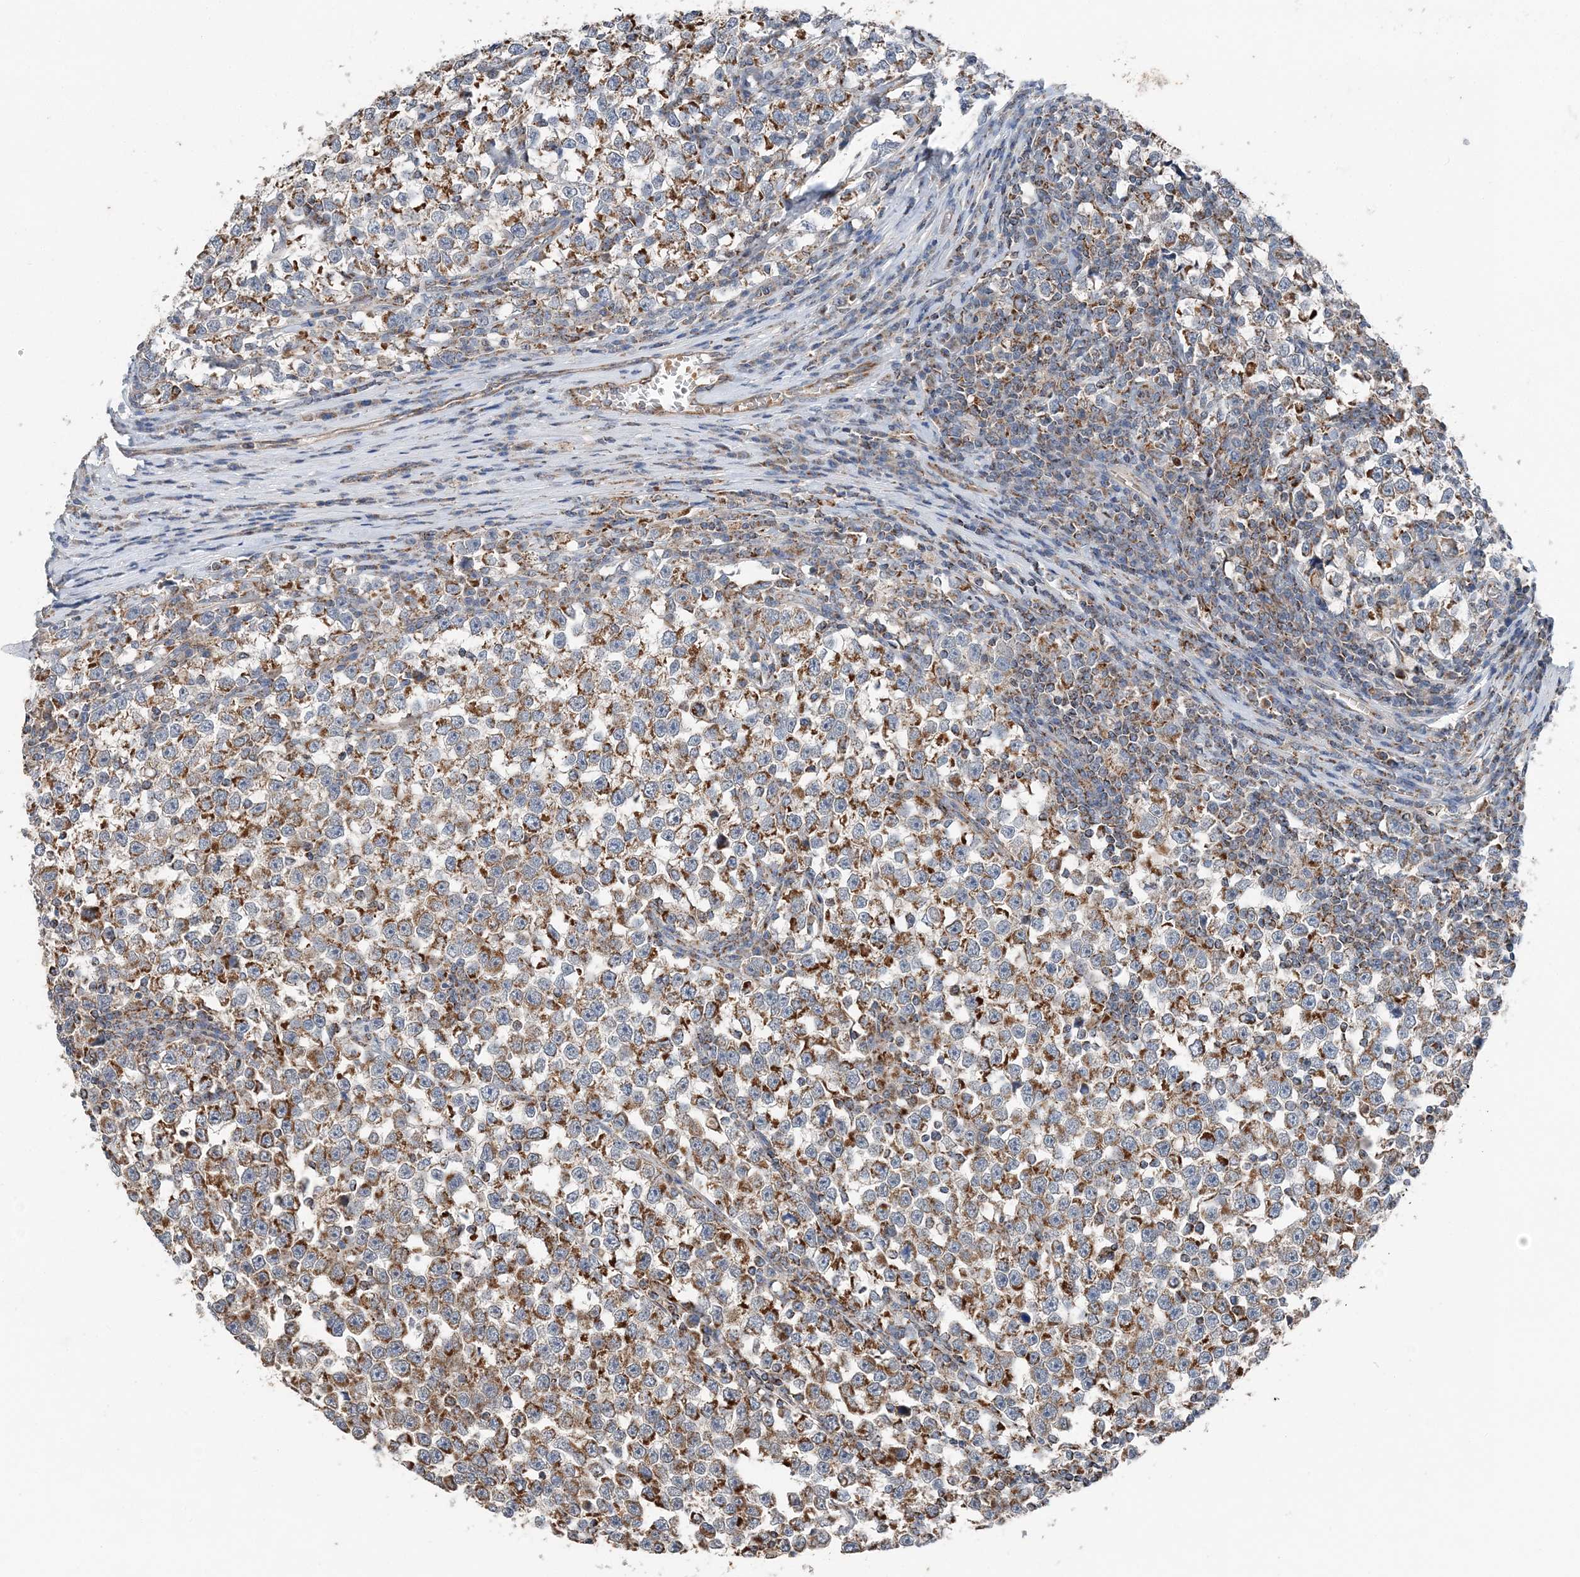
{"staining": {"intensity": "moderate", "quantity": ">75%", "location": "cytoplasmic/membranous"}, "tissue": "testis cancer", "cell_type": "Tumor cells", "image_type": "cancer", "snomed": [{"axis": "morphology", "description": "Normal tissue, NOS"}, {"axis": "morphology", "description": "Seminoma, NOS"}, {"axis": "topography", "description": "Testis"}], "caption": "A photomicrograph of human seminoma (testis) stained for a protein shows moderate cytoplasmic/membranous brown staining in tumor cells. The staining was performed using DAB to visualize the protein expression in brown, while the nuclei were stained in blue with hematoxylin (Magnification: 20x).", "gene": "SPRY2", "patient": {"sex": "male", "age": 43}}